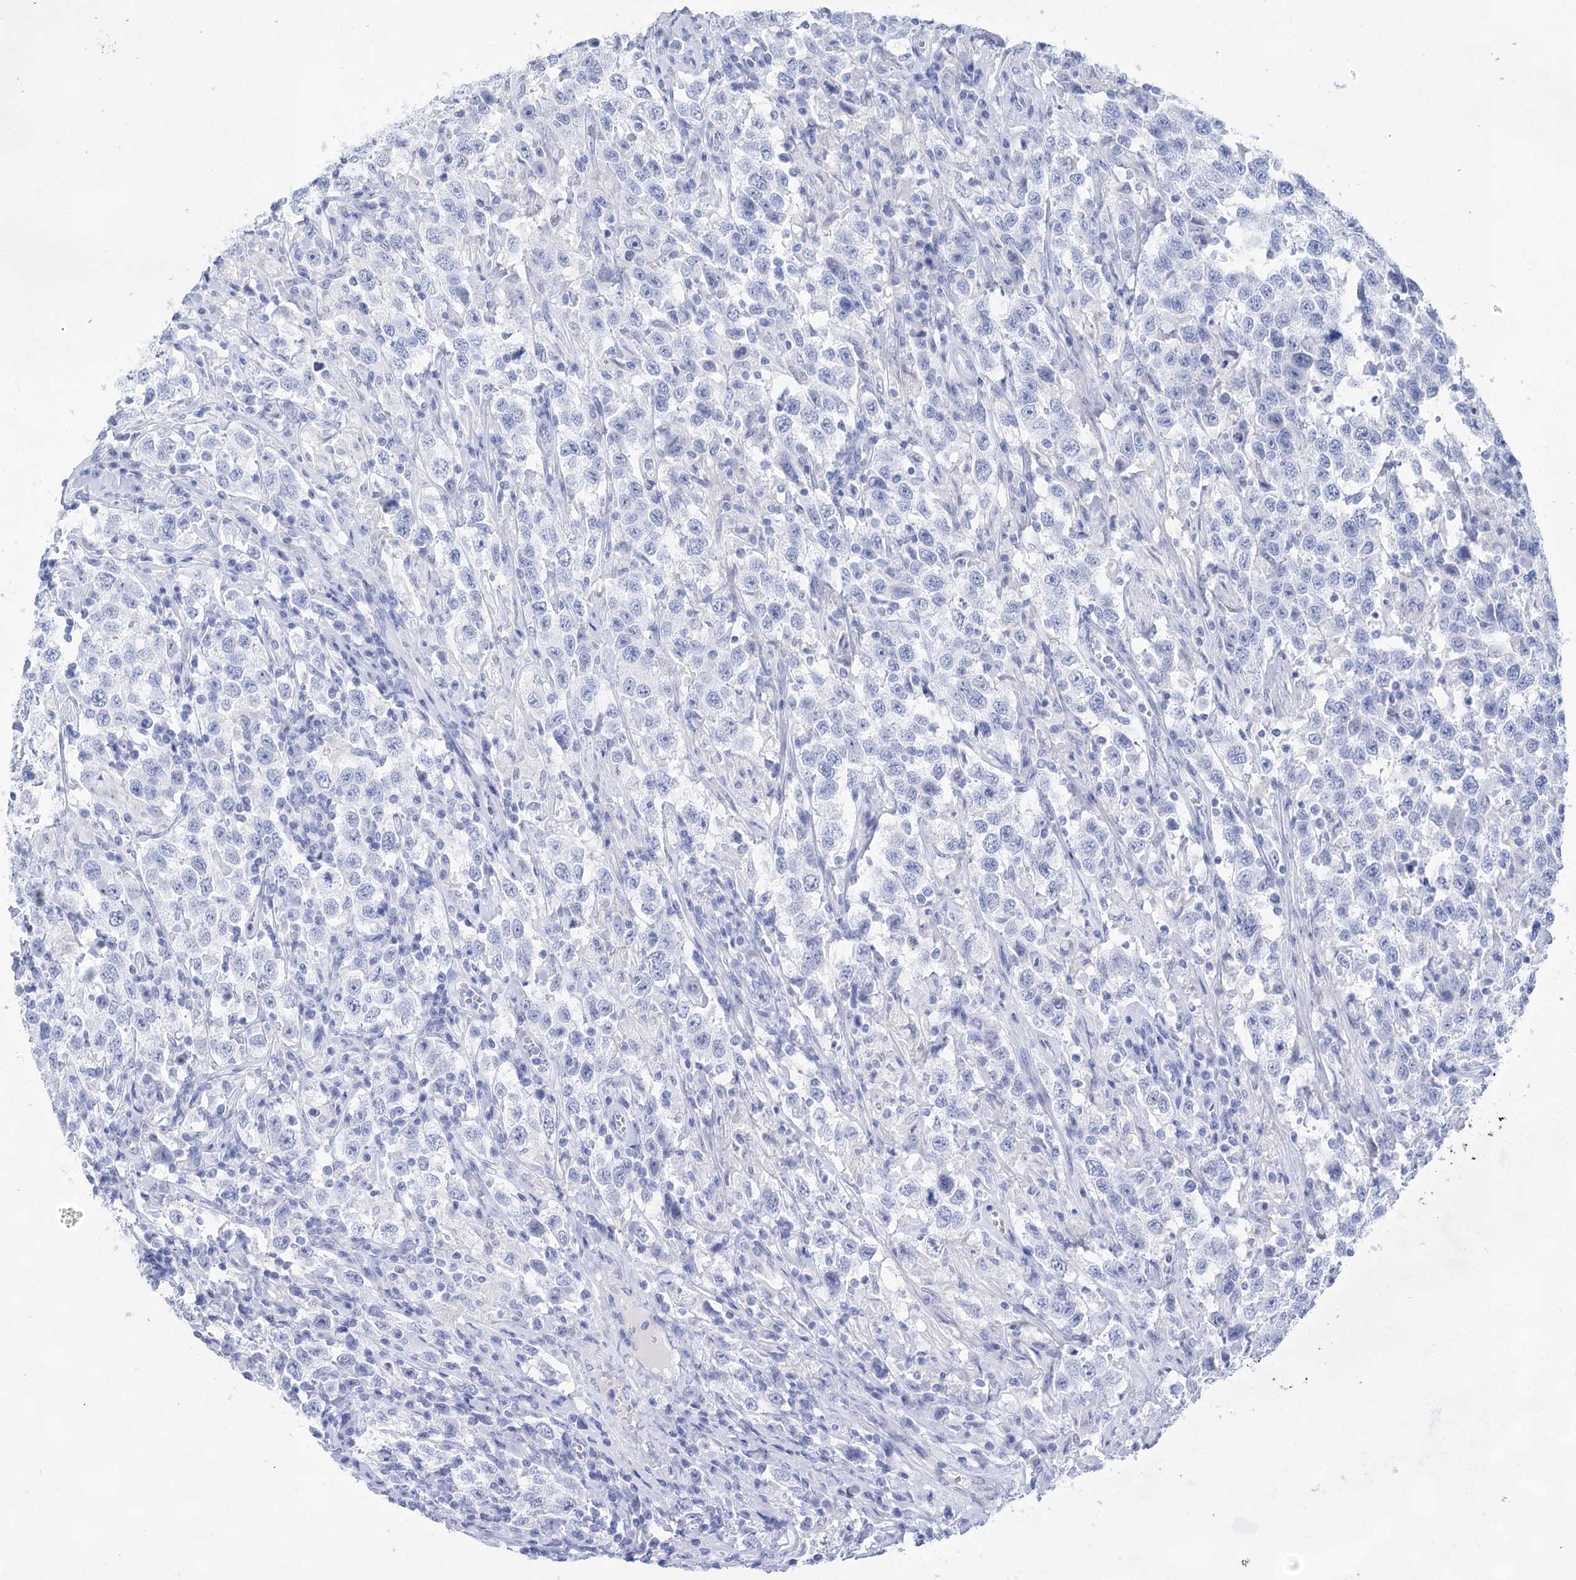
{"staining": {"intensity": "negative", "quantity": "none", "location": "none"}, "tissue": "testis cancer", "cell_type": "Tumor cells", "image_type": "cancer", "snomed": [{"axis": "morphology", "description": "Seminoma, NOS"}, {"axis": "topography", "description": "Testis"}], "caption": "Tumor cells show no significant protein expression in testis cancer (seminoma).", "gene": "LALBA", "patient": {"sex": "male", "age": 41}}